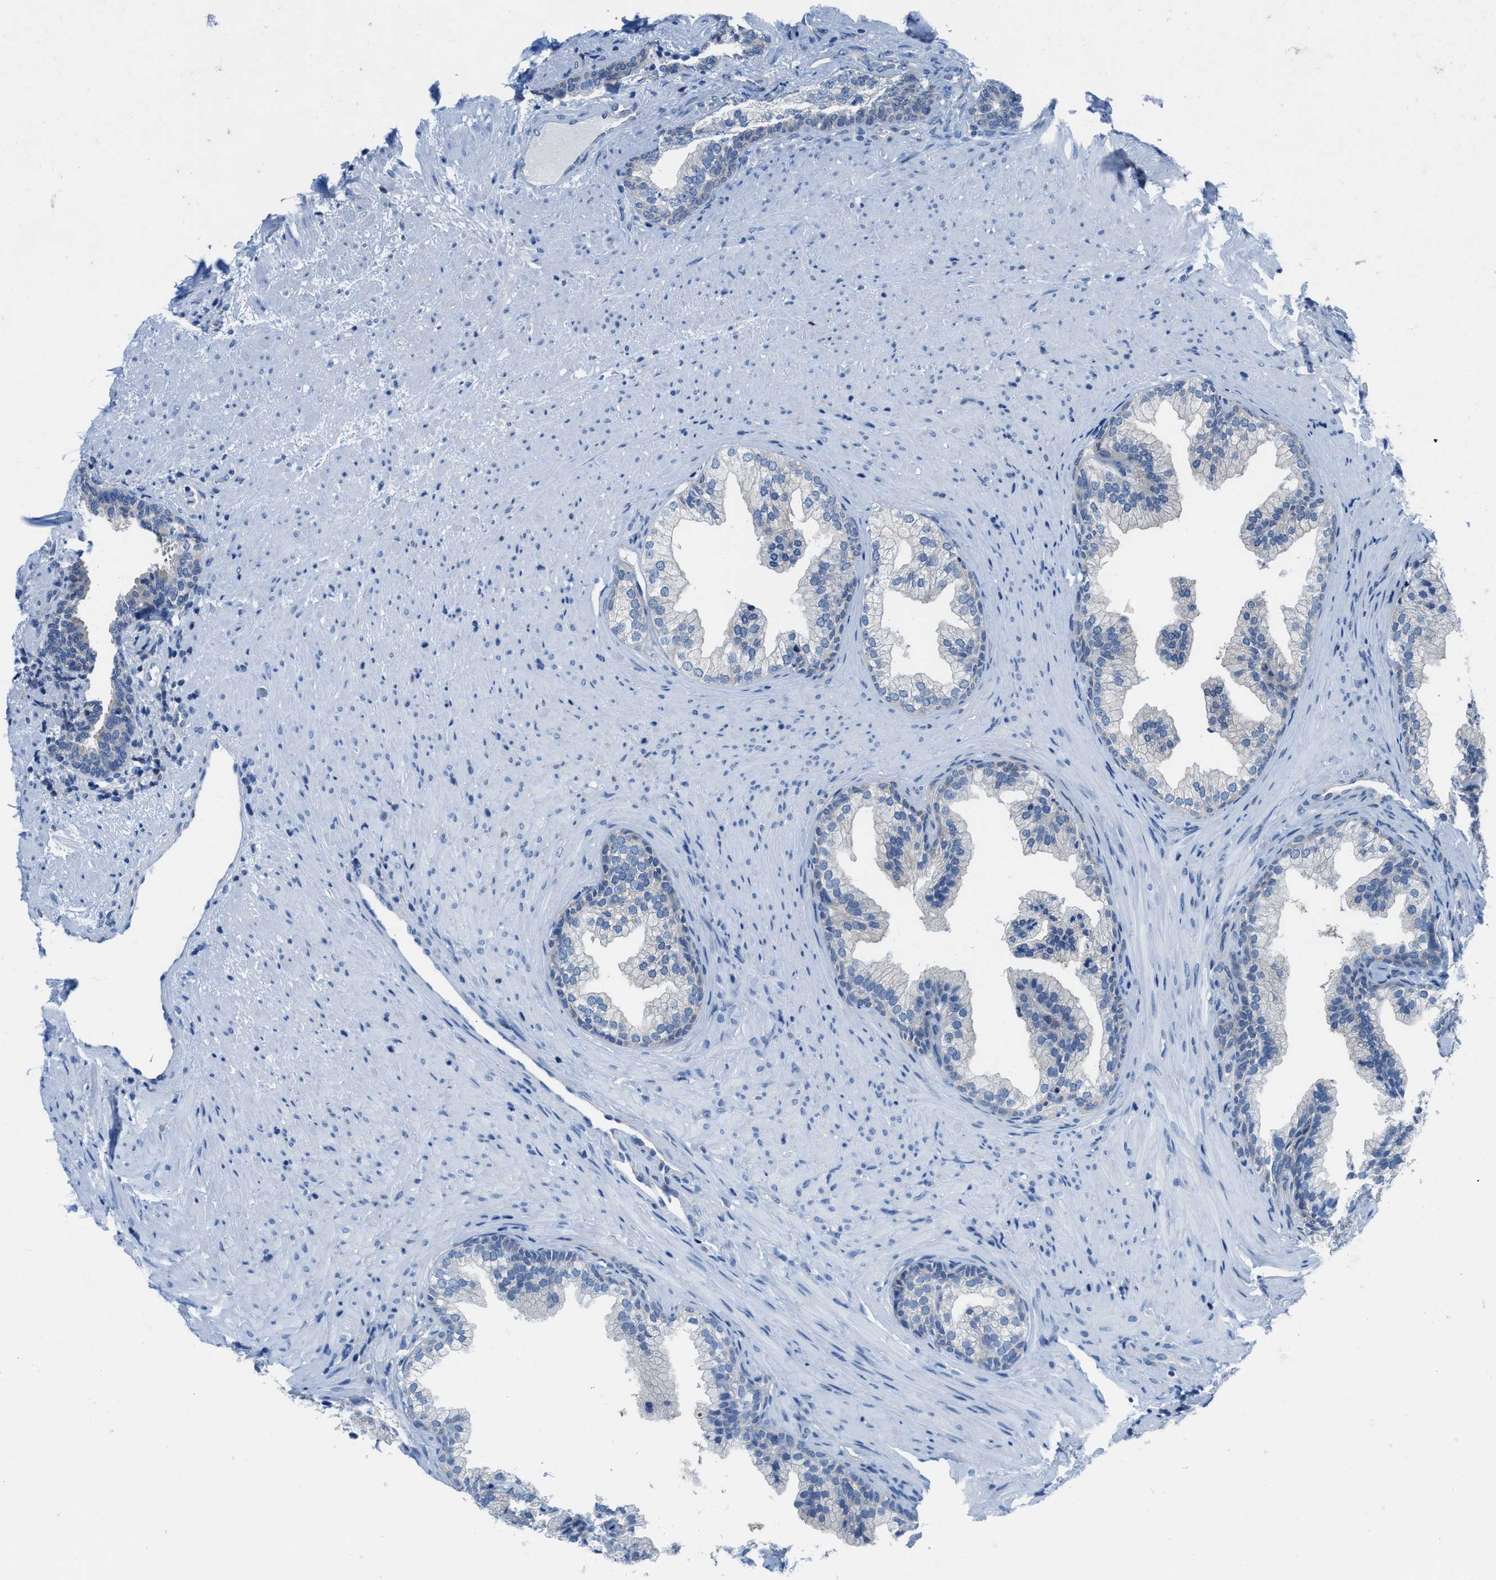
{"staining": {"intensity": "negative", "quantity": "none", "location": "none"}, "tissue": "prostate", "cell_type": "Glandular cells", "image_type": "normal", "snomed": [{"axis": "morphology", "description": "Normal tissue, NOS"}, {"axis": "topography", "description": "Prostate"}], "caption": "This is a image of immunohistochemistry (IHC) staining of normal prostate, which shows no expression in glandular cells.", "gene": "NUDT5", "patient": {"sex": "male", "age": 76}}